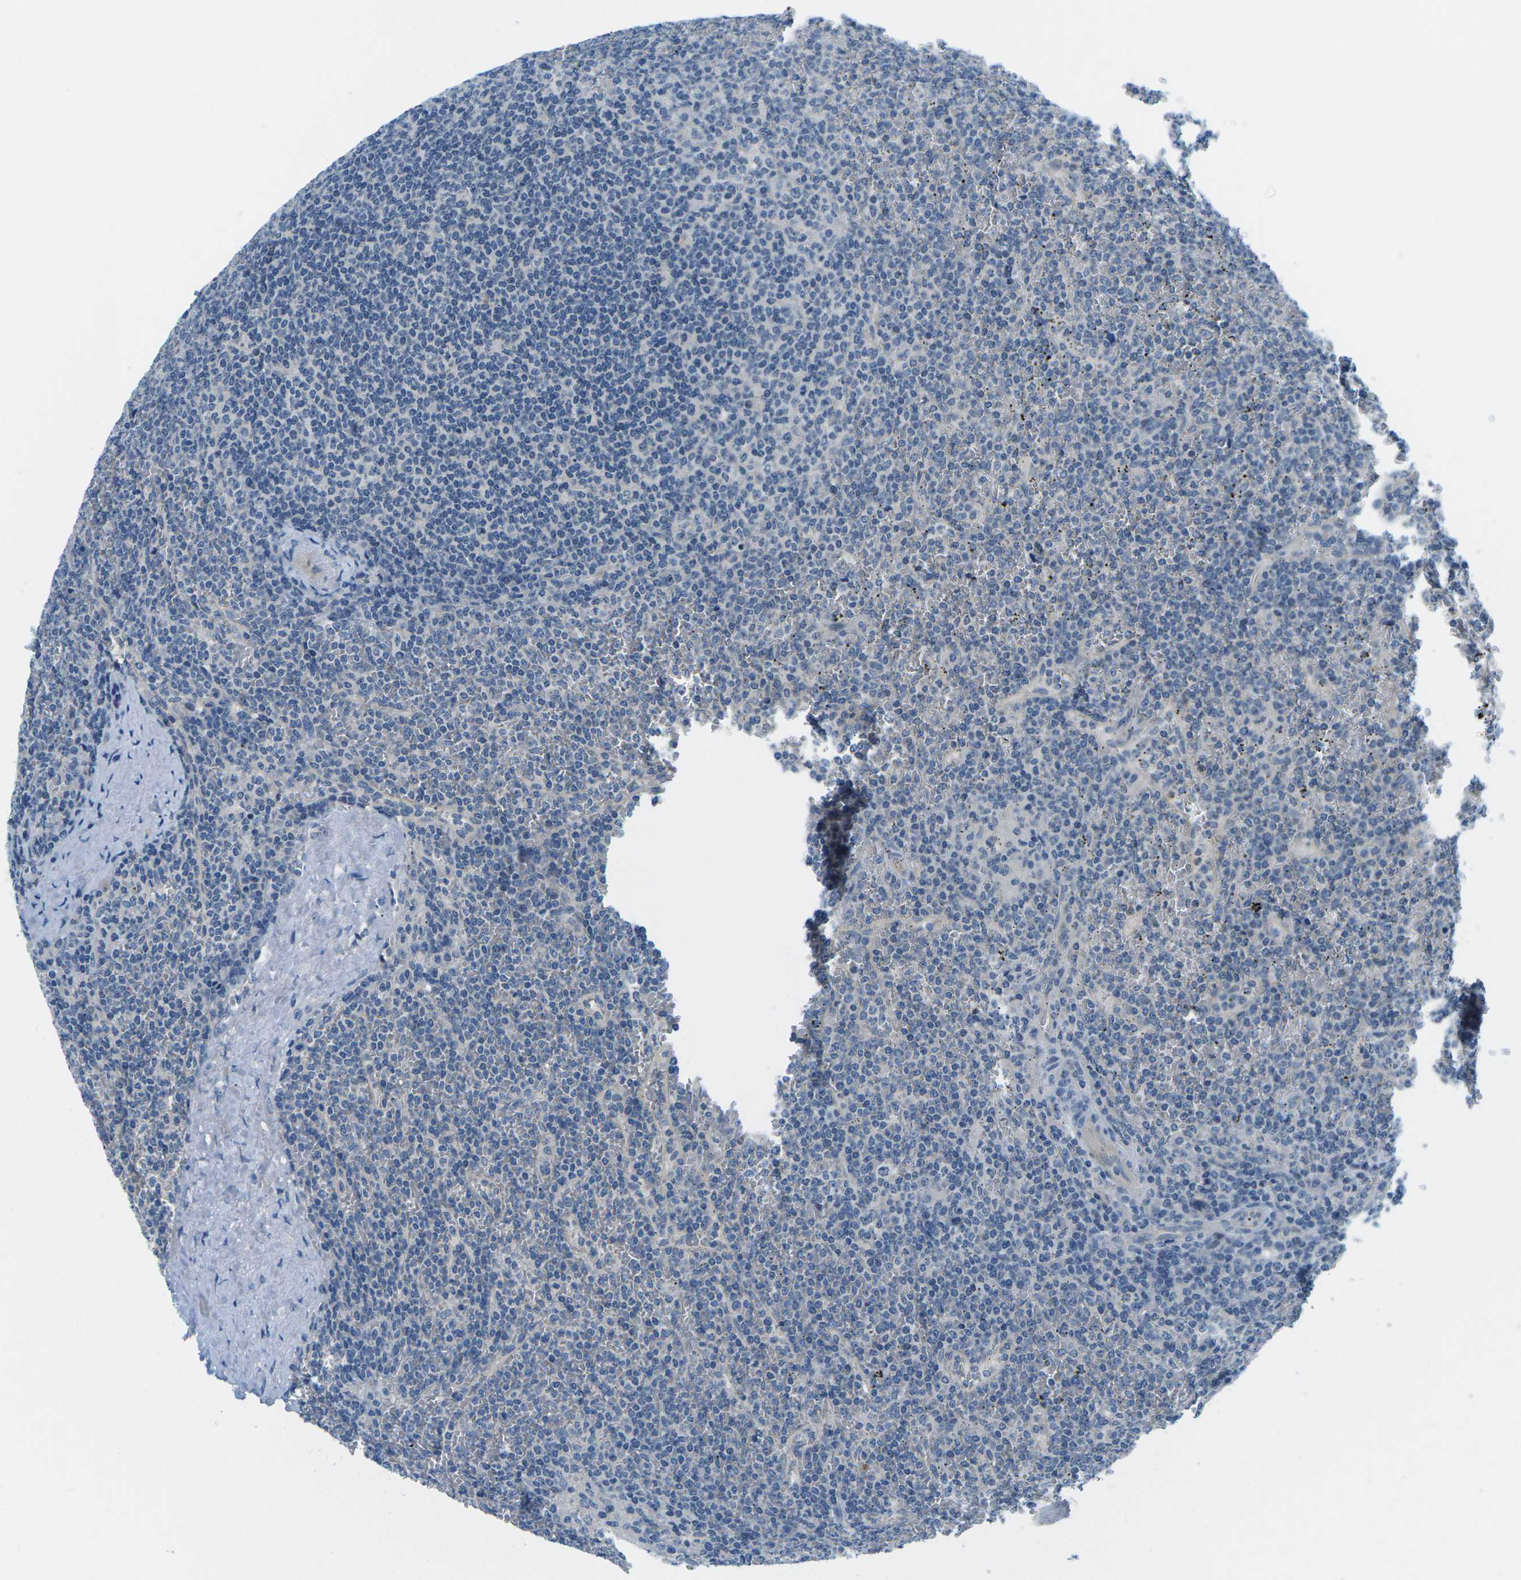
{"staining": {"intensity": "negative", "quantity": "none", "location": "none"}, "tissue": "lymphoma", "cell_type": "Tumor cells", "image_type": "cancer", "snomed": [{"axis": "morphology", "description": "Malignant lymphoma, non-Hodgkin's type, Low grade"}, {"axis": "topography", "description": "Spleen"}], "caption": "IHC image of human low-grade malignant lymphoma, non-Hodgkin's type stained for a protein (brown), which reveals no positivity in tumor cells.", "gene": "CTNND1", "patient": {"sex": "female", "age": 19}}